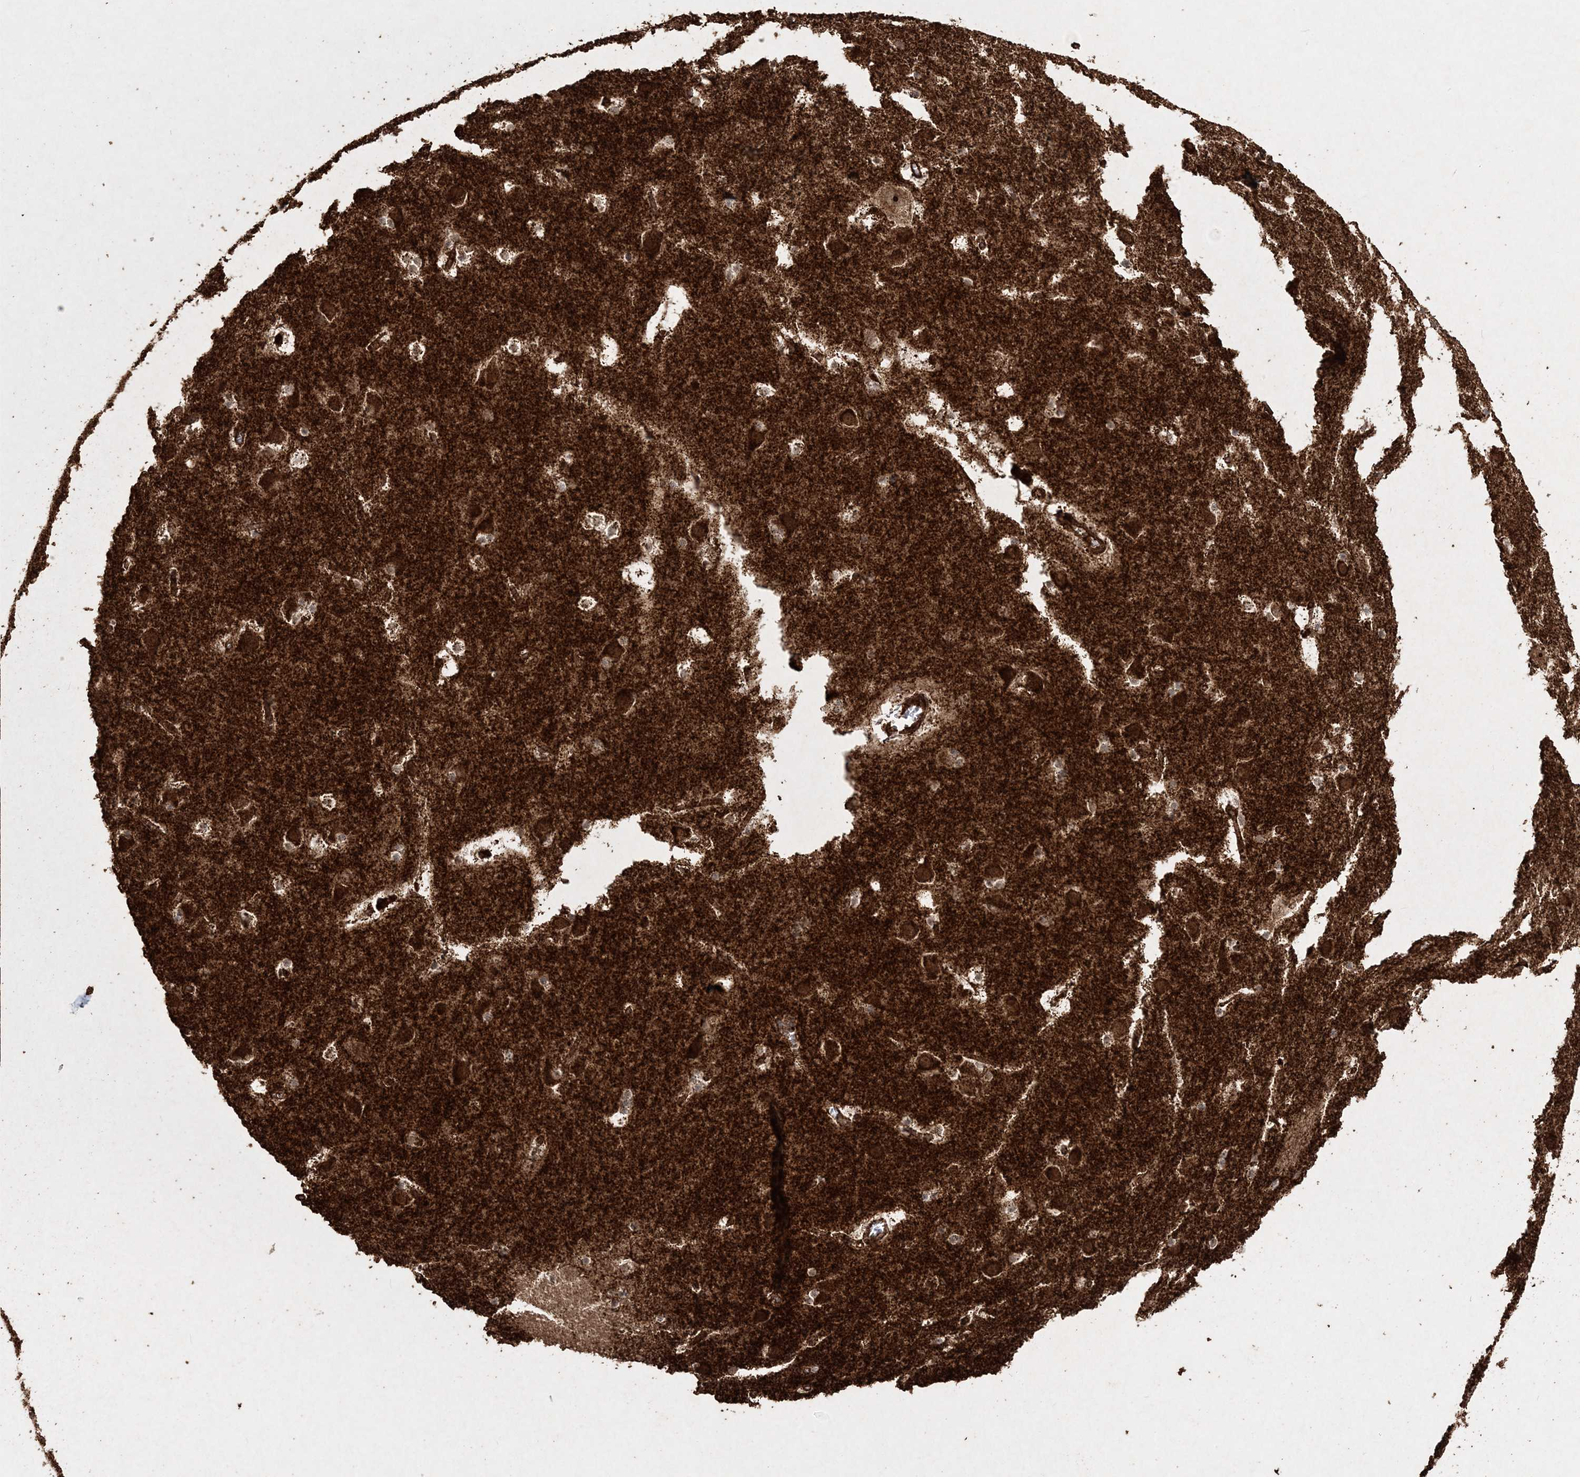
{"staining": {"intensity": "moderate", "quantity": "<25%", "location": "nuclear"}, "tissue": "caudate", "cell_type": "Glial cells", "image_type": "normal", "snomed": [{"axis": "morphology", "description": "Normal tissue, NOS"}, {"axis": "topography", "description": "Lateral ventricle wall"}], "caption": "Moderate nuclear protein expression is present in about <25% of glial cells in caudate.", "gene": "TTC7A", "patient": {"sex": "male", "age": 45}}